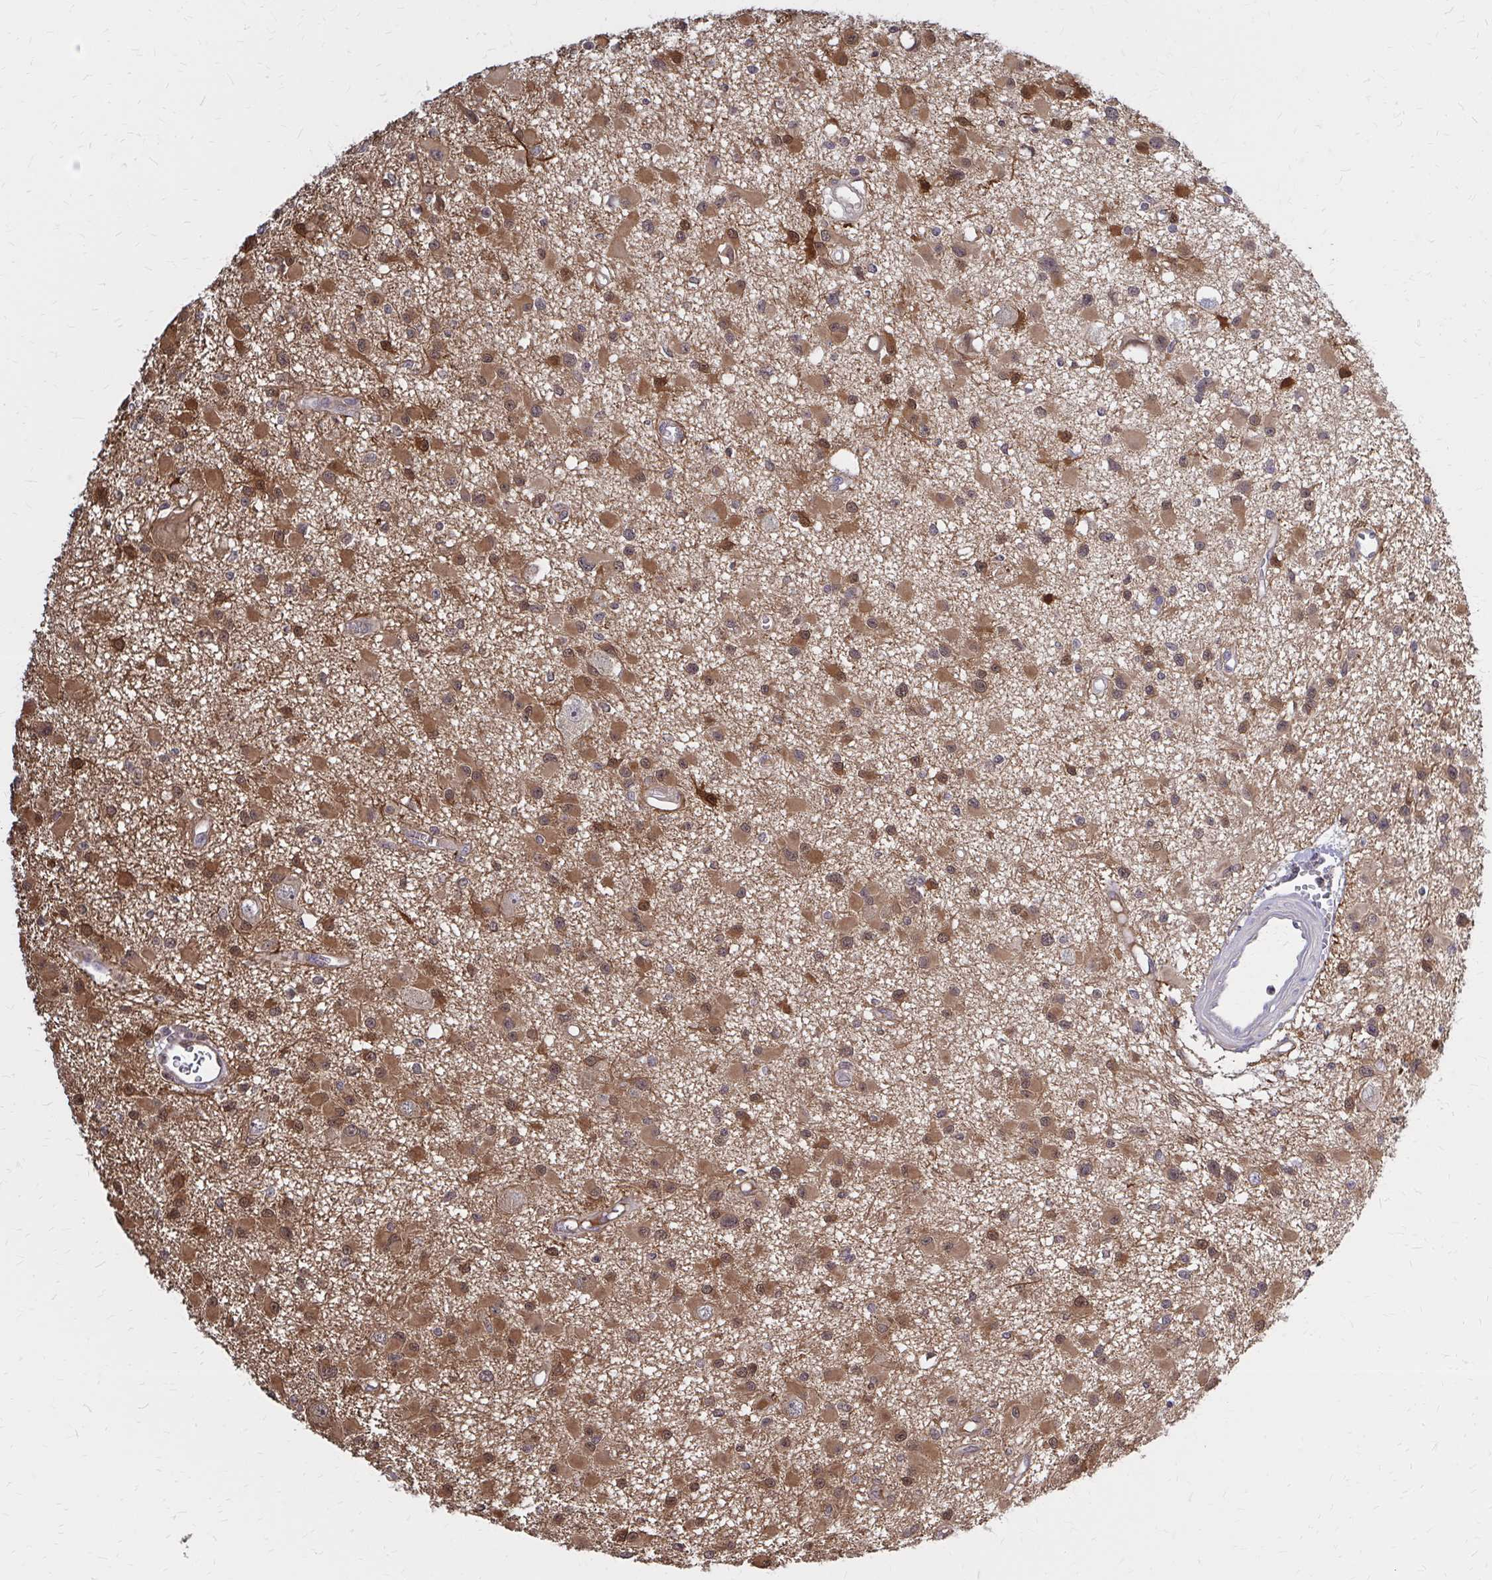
{"staining": {"intensity": "moderate", "quantity": ">75%", "location": "cytoplasmic/membranous"}, "tissue": "glioma", "cell_type": "Tumor cells", "image_type": "cancer", "snomed": [{"axis": "morphology", "description": "Glioma, malignant, High grade"}, {"axis": "topography", "description": "Brain"}], "caption": "Protein expression analysis of glioma exhibits moderate cytoplasmic/membranous expression in approximately >75% of tumor cells.", "gene": "DBI", "patient": {"sex": "male", "age": 54}}